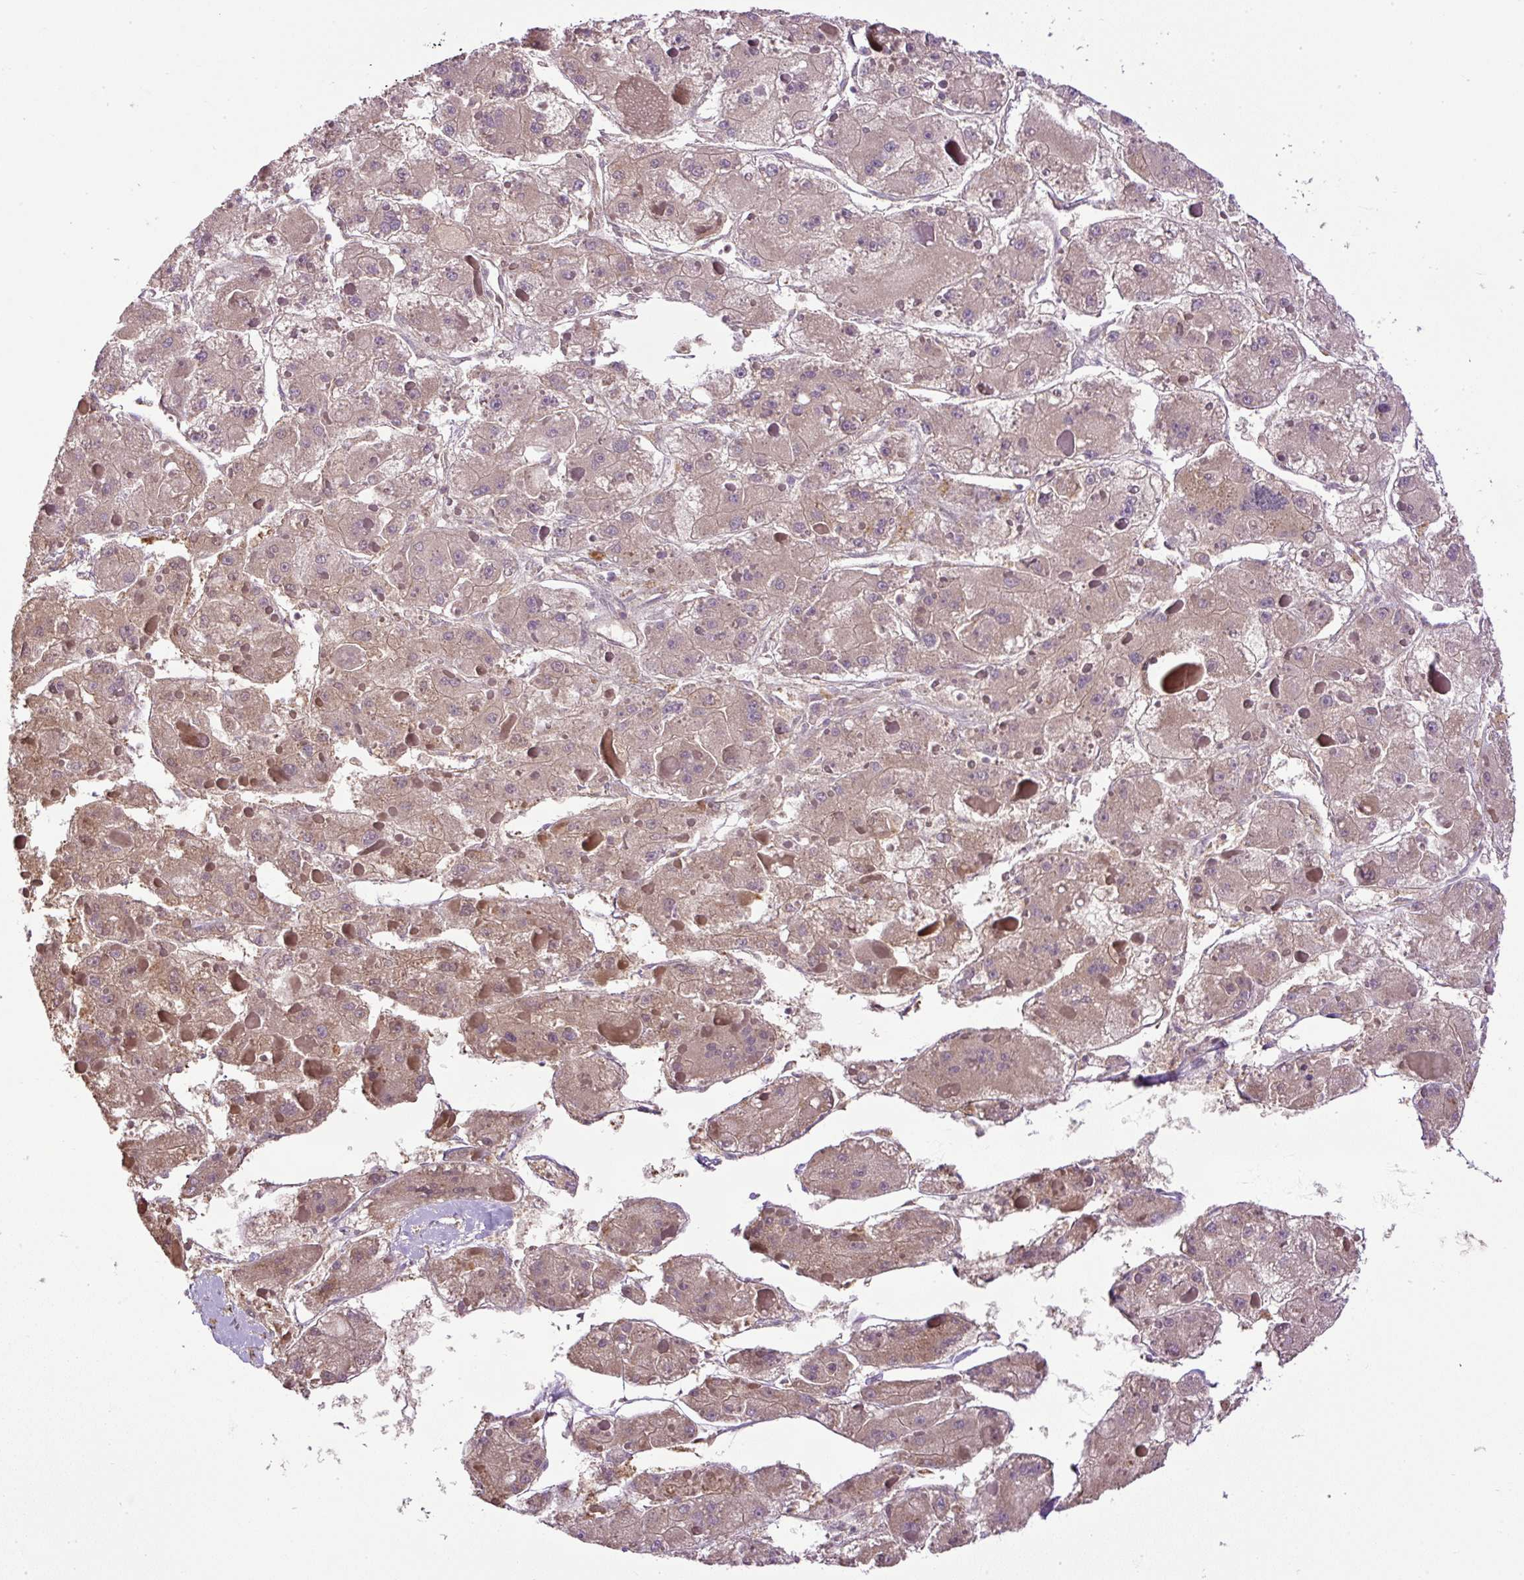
{"staining": {"intensity": "weak", "quantity": "<25%", "location": "cytoplasmic/membranous"}, "tissue": "liver cancer", "cell_type": "Tumor cells", "image_type": "cancer", "snomed": [{"axis": "morphology", "description": "Carcinoma, Hepatocellular, NOS"}, {"axis": "topography", "description": "Liver"}], "caption": "Immunohistochemistry image of human liver cancer (hepatocellular carcinoma) stained for a protein (brown), which reveals no staining in tumor cells.", "gene": "CXCL13", "patient": {"sex": "female", "age": 73}}